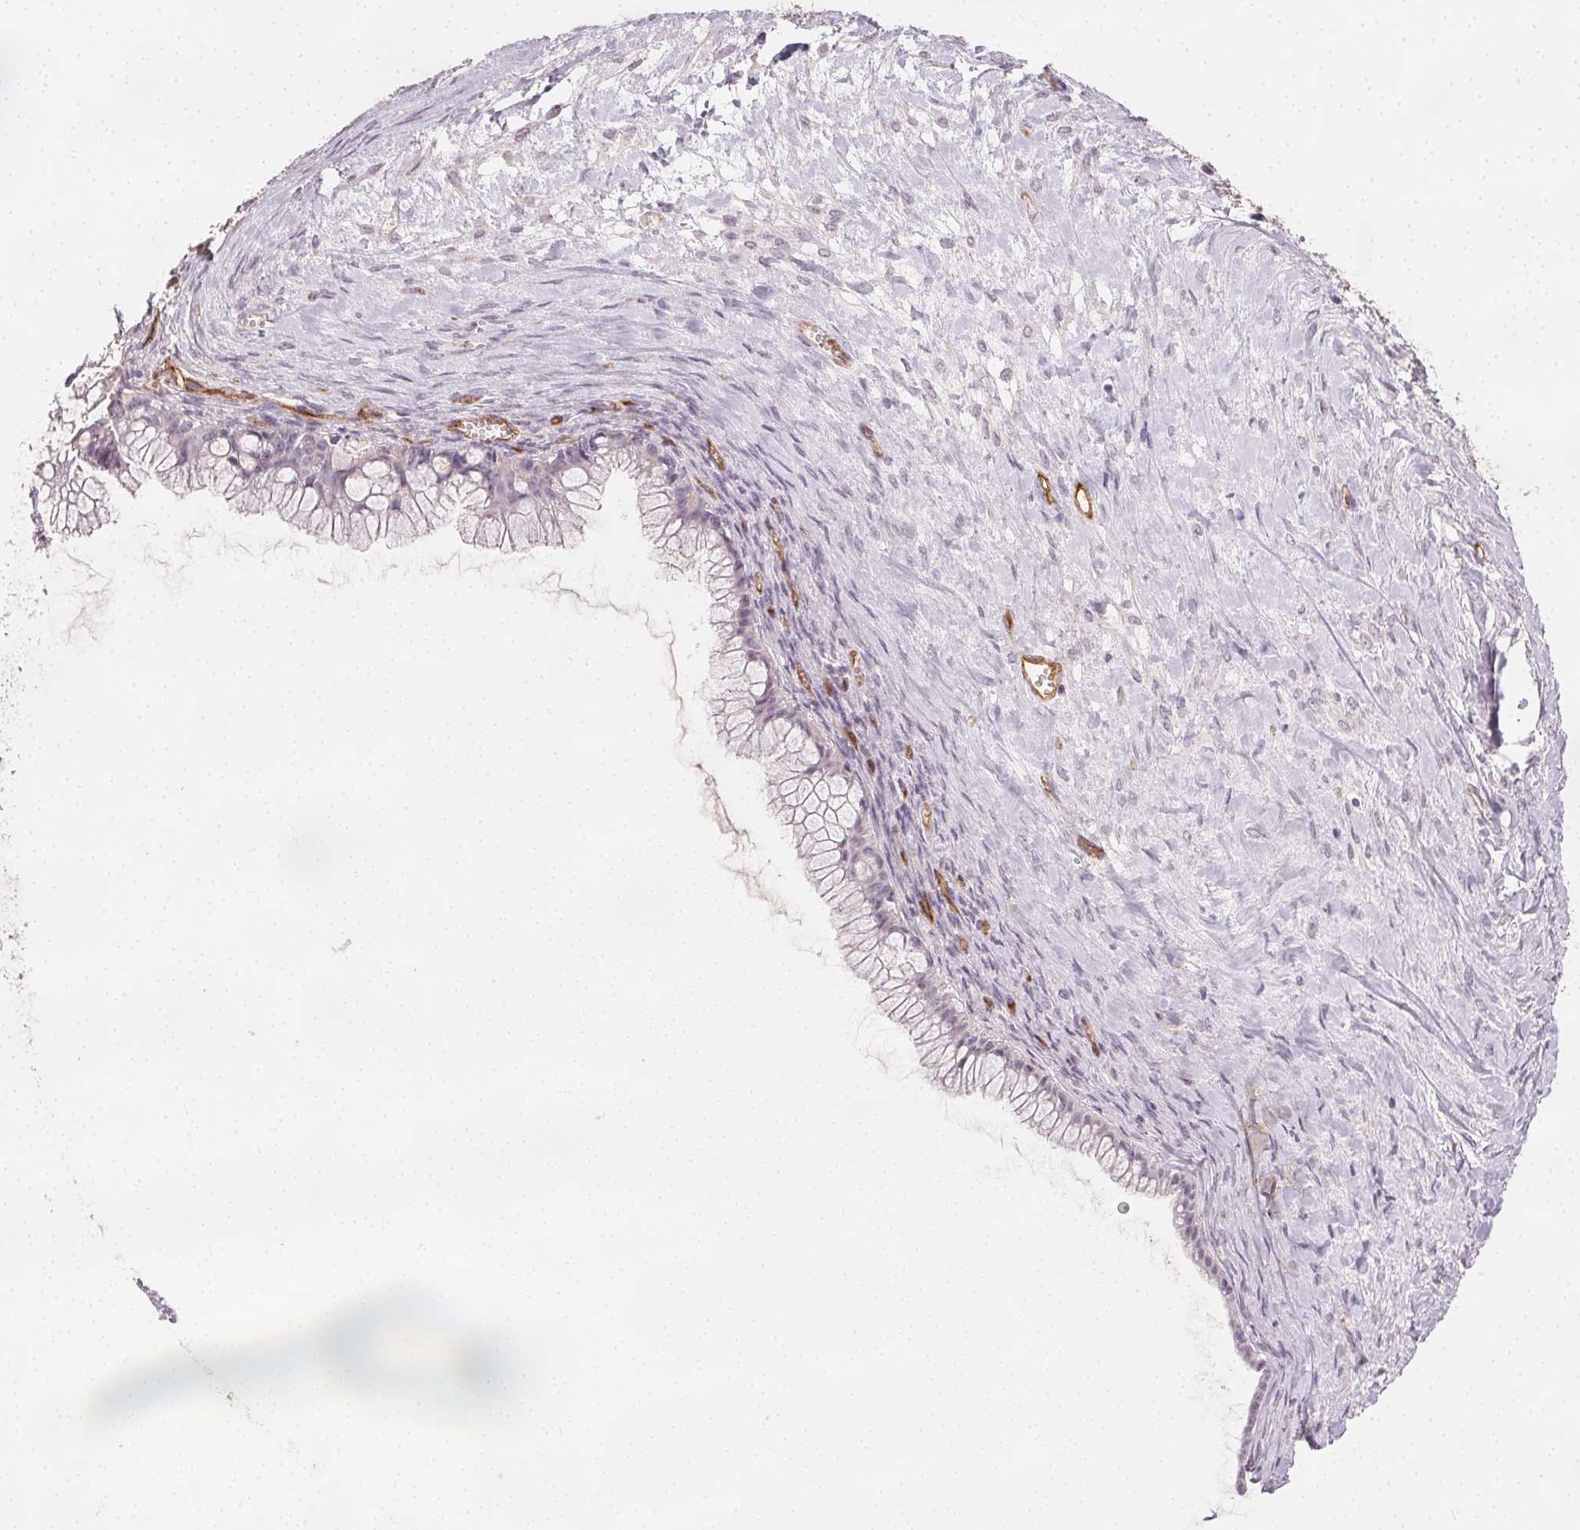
{"staining": {"intensity": "negative", "quantity": "none", "location": "none"}, "tissue": "ovarian cancer", "cell_type": "Tumor cells", "image_type": "cancer", "snomed": [{"axis": "morphology", "description": "Cystadenocarcinoma, mucinous, NOS"}, {"axis": "topography", "description": "Ovary"}], "caption": "Protein analysis of ovarian mucinous cystadenocarcinoma demonstrates no significant expression in tumor cells.", "gene": "PODXL", "patient": {"sex": "female", "age": 41}}